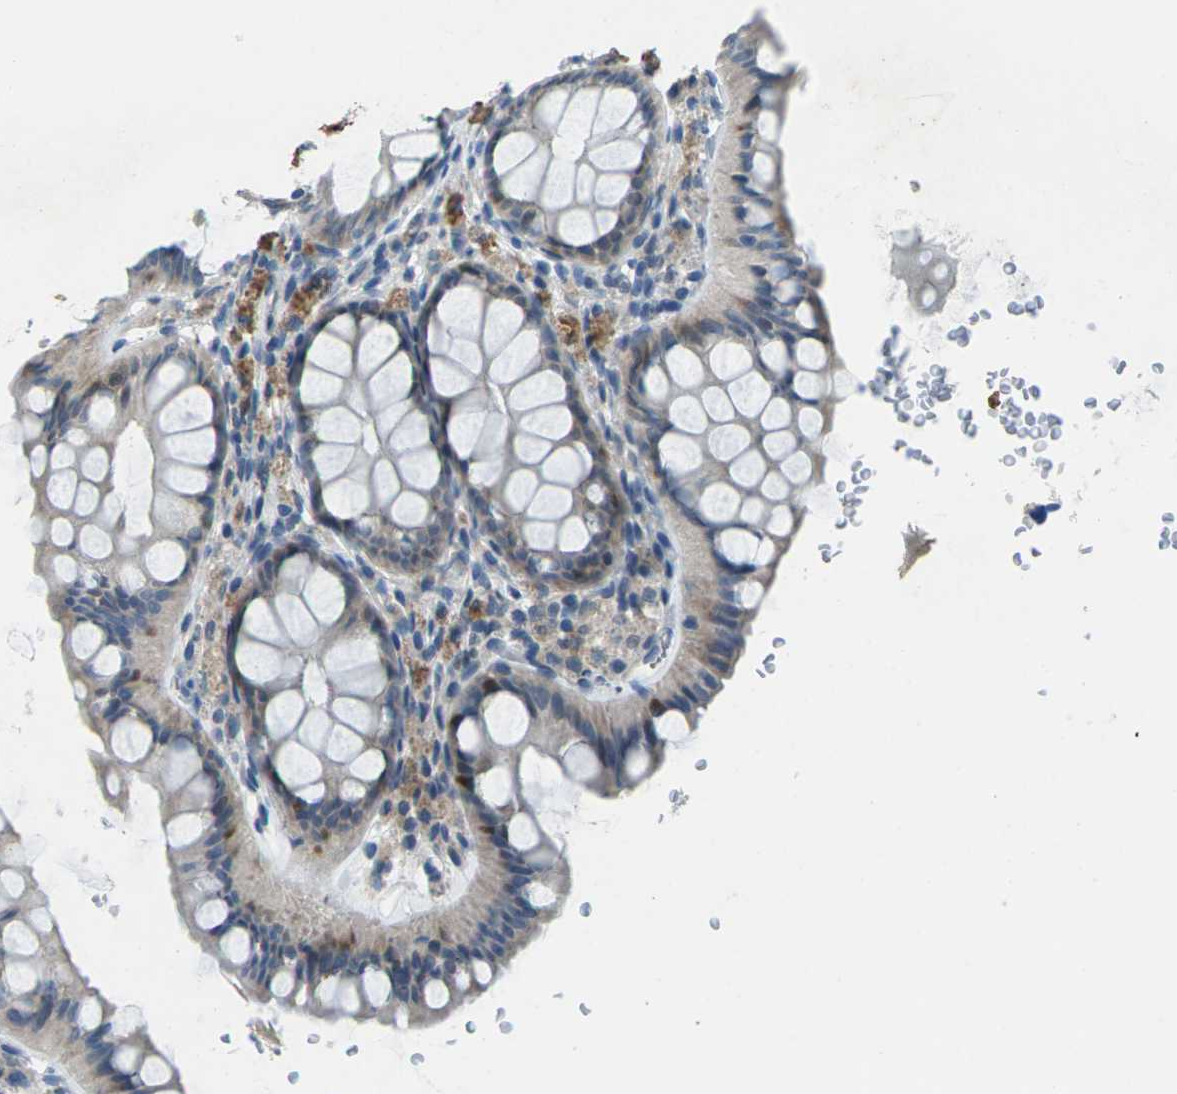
{"staining": {"intensity": "negative", "quantity": "none", "location": "none"}, "tissue": "colon", "cell_type": "Endothelial cells", "image_type": "normal", "snomed": [{"axis": "morphology", "description": "Normal tissue, NOS"}, {"axis": "topography", "description": "Colon"}], "caption": "Immunohistochemistry (IHC) of normal colon shows no expression in endothelial cells. Brightfield microscopy of IHC stained with DAB (3,3'-diaminobenzidine) (brown) and hematoxylin (blue), captured at high magnification.", "gene": "SIGLEC14", "patient": {"sex": "female", "age": 55}}